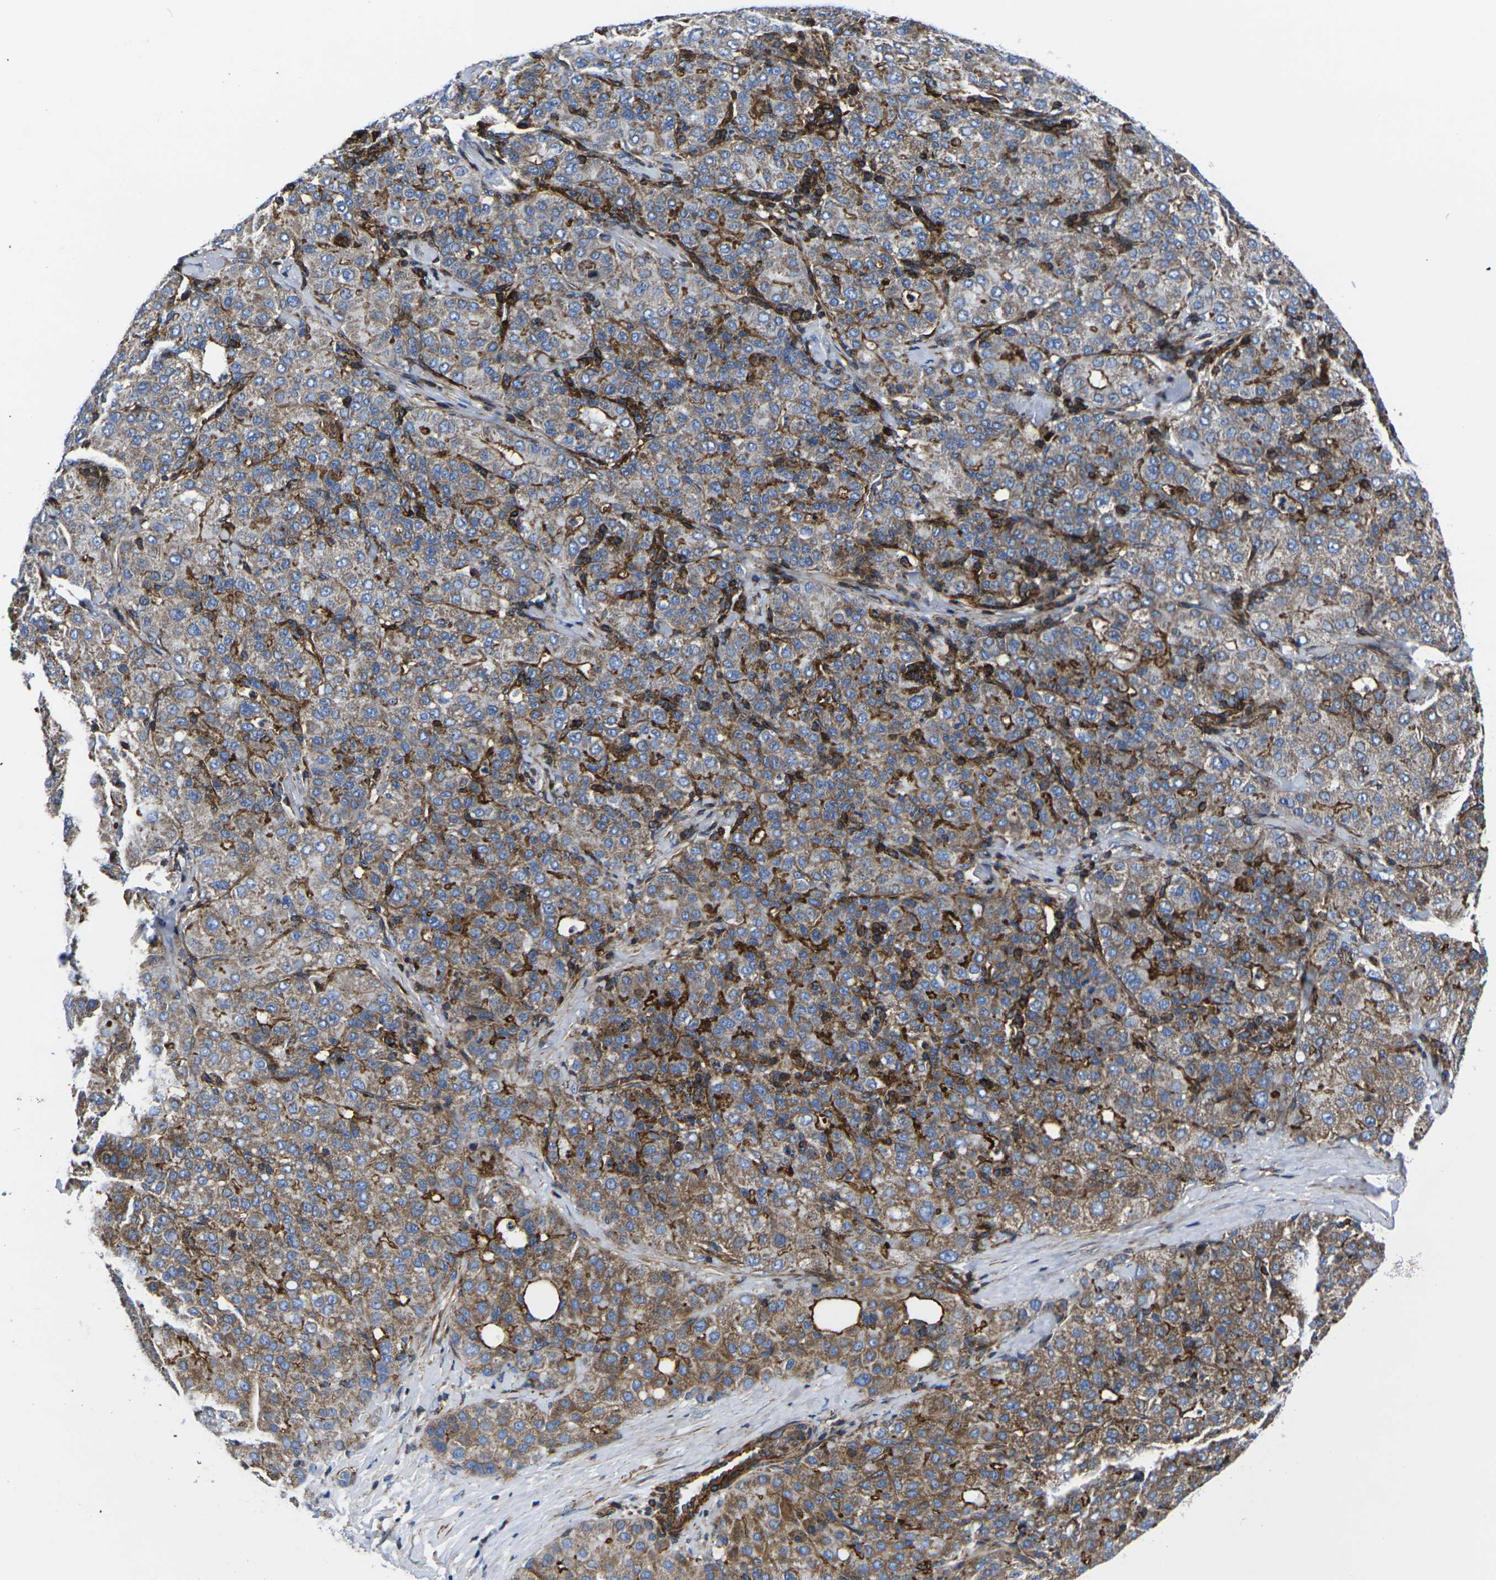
{"staining": {"intensity": "moderate", "quantity": "25%-75%", "location": "cytoplasmic/membranous"}, "tissue": "liver cancer", "cell_type": "Tumor cells", "image_type": "cancer", "snomed": [{"axis": "morphology", "description": "Carcinoma, Hepatocellular, NOS"}, {"axis": "topography", "description": "Liver"}], "caption": "About 25%-75% of tumor cells in human liver cancer (hepatocellular carcinoma) reveal moderate cytoplasmic/membranous protein expression as visualized by brown immunohistochemical staining.", "gene": "GPR4", "patient": {"sex": "male", "age": 65}}